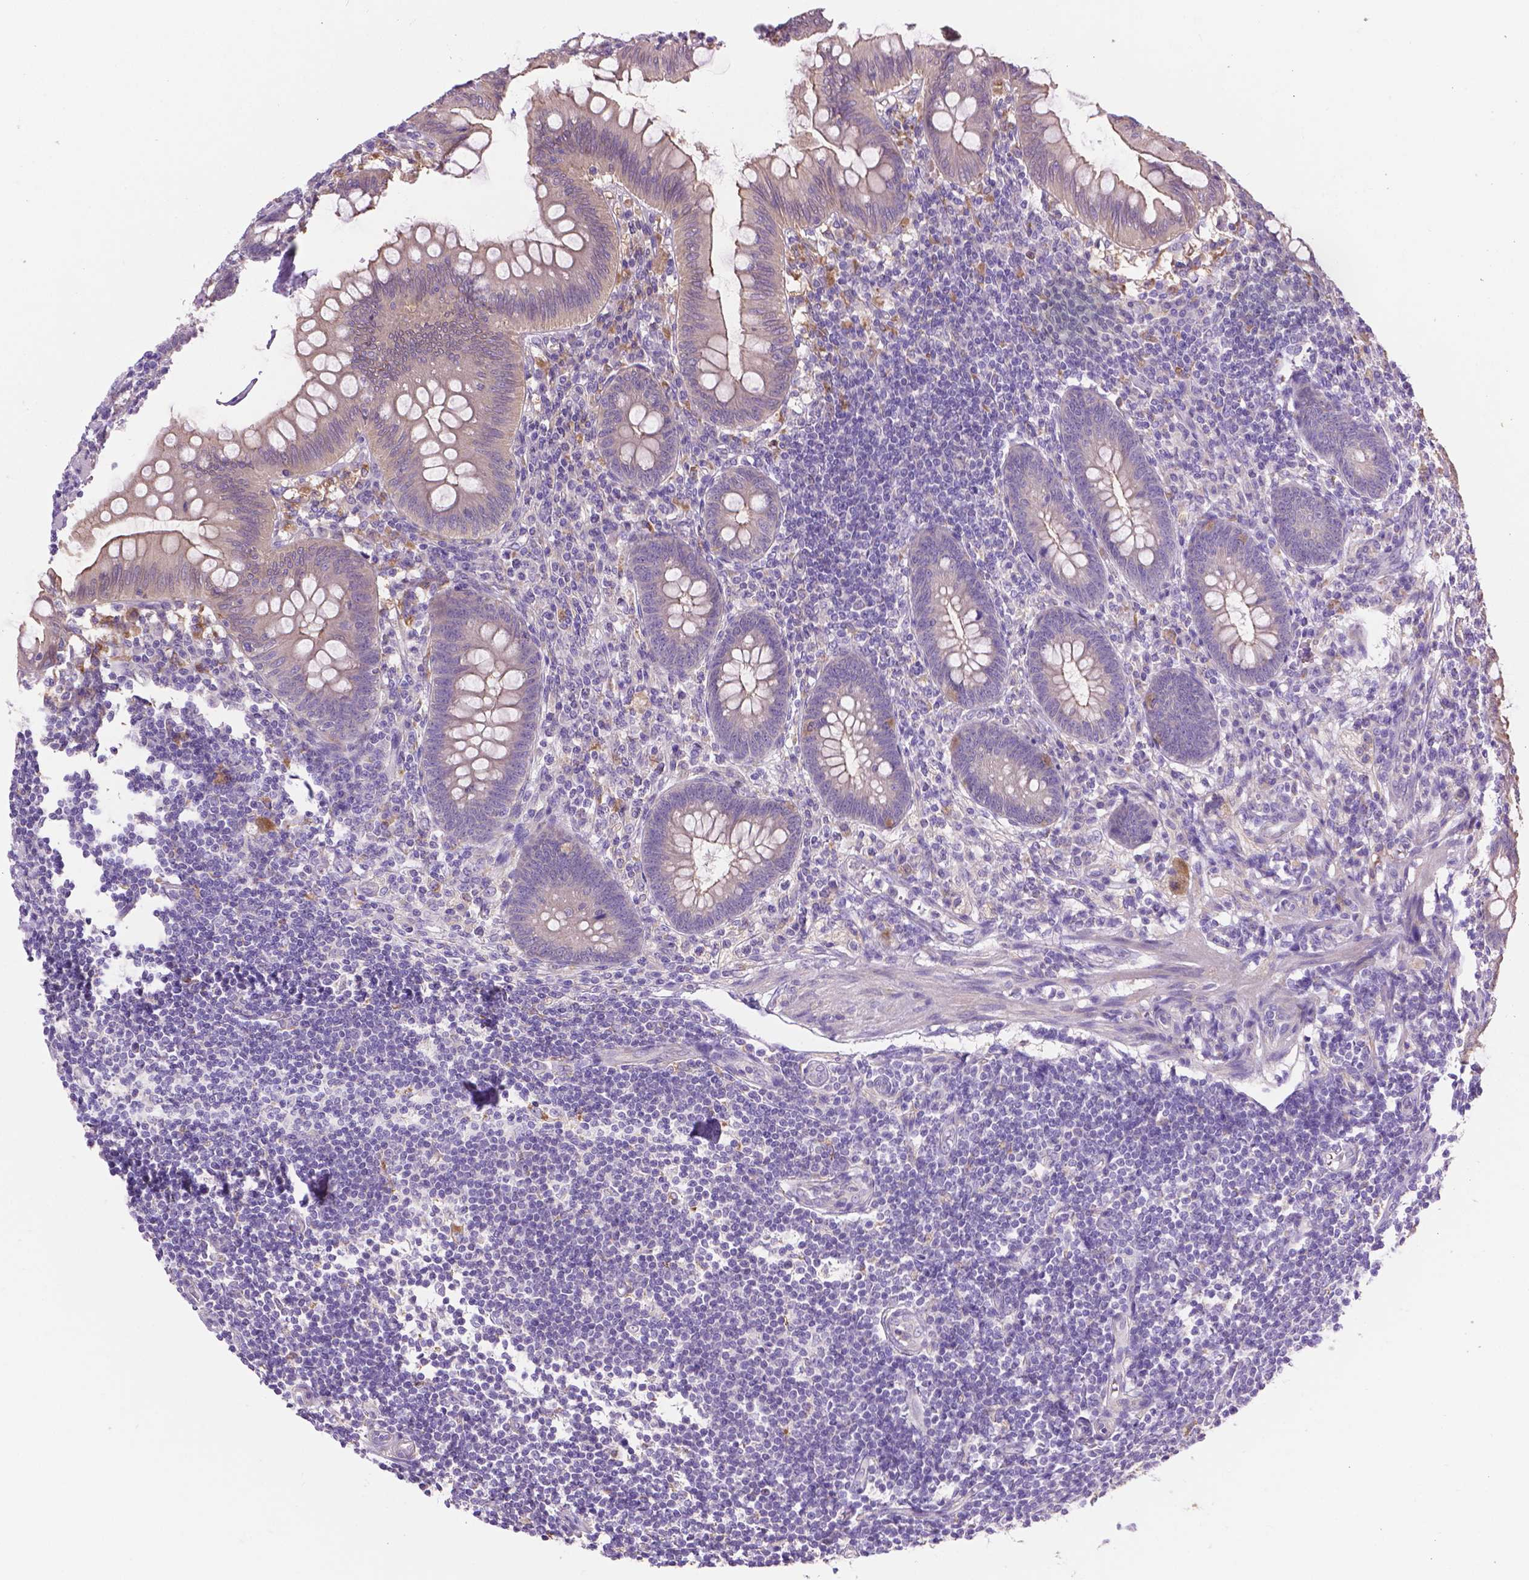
{"staining": {"intensity": "negative", "quantity": "none", "location": "none"}, "tissue": "appendix", "cell_type": "Glandular cells", "image_type": "normal", "snomed": [{"axis": "morphology", "description": "Normal tissue, NOS"}, {"axis": "topography", "description": "Appendix"}], "caption": "An immunohistochemistry photomicrograph of unremarkable appendix is shown. There is no staining in glandular cells of appendix.", "gene": "CDH7", "patient": {"sex": "female", "age": 57}}